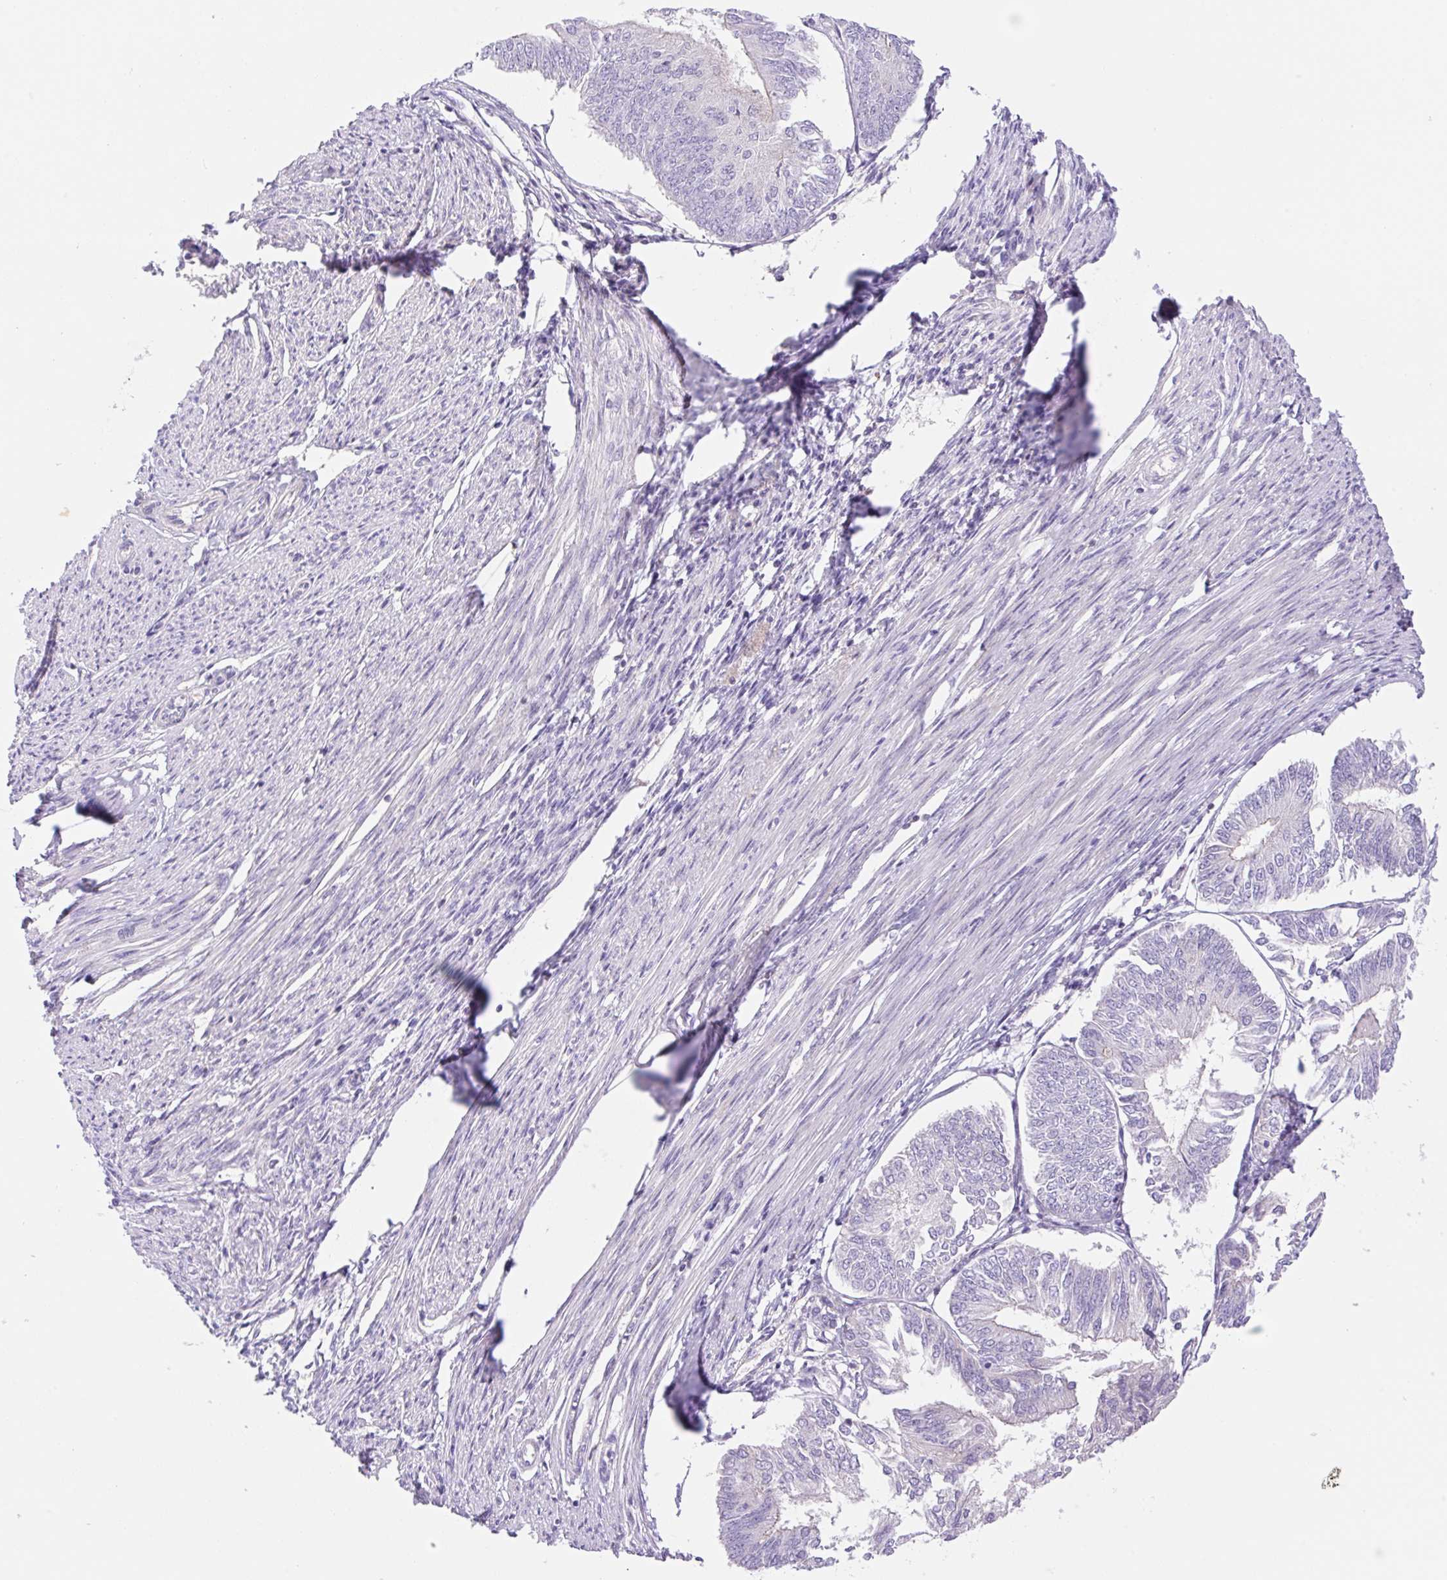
{"staining": {"intensity": "negative", "quantity": "none", "location": "none"}, "tissue": "endometrial cancer", "cell_type": "Tumor cells", "image_type": "cancer", "snomed": [{"axis": "morphology", "description": "Adenocarcinoma, NOS"}, {"axis": "topography", "description": "Endometrium"}], "caption": "Adenocarcinoma (endometrial) was stained to show a protein in brown. There is no significant expression in tumor cells.", "gene": "DENND5A", "patient": {"sex": "female", "age": 58}}